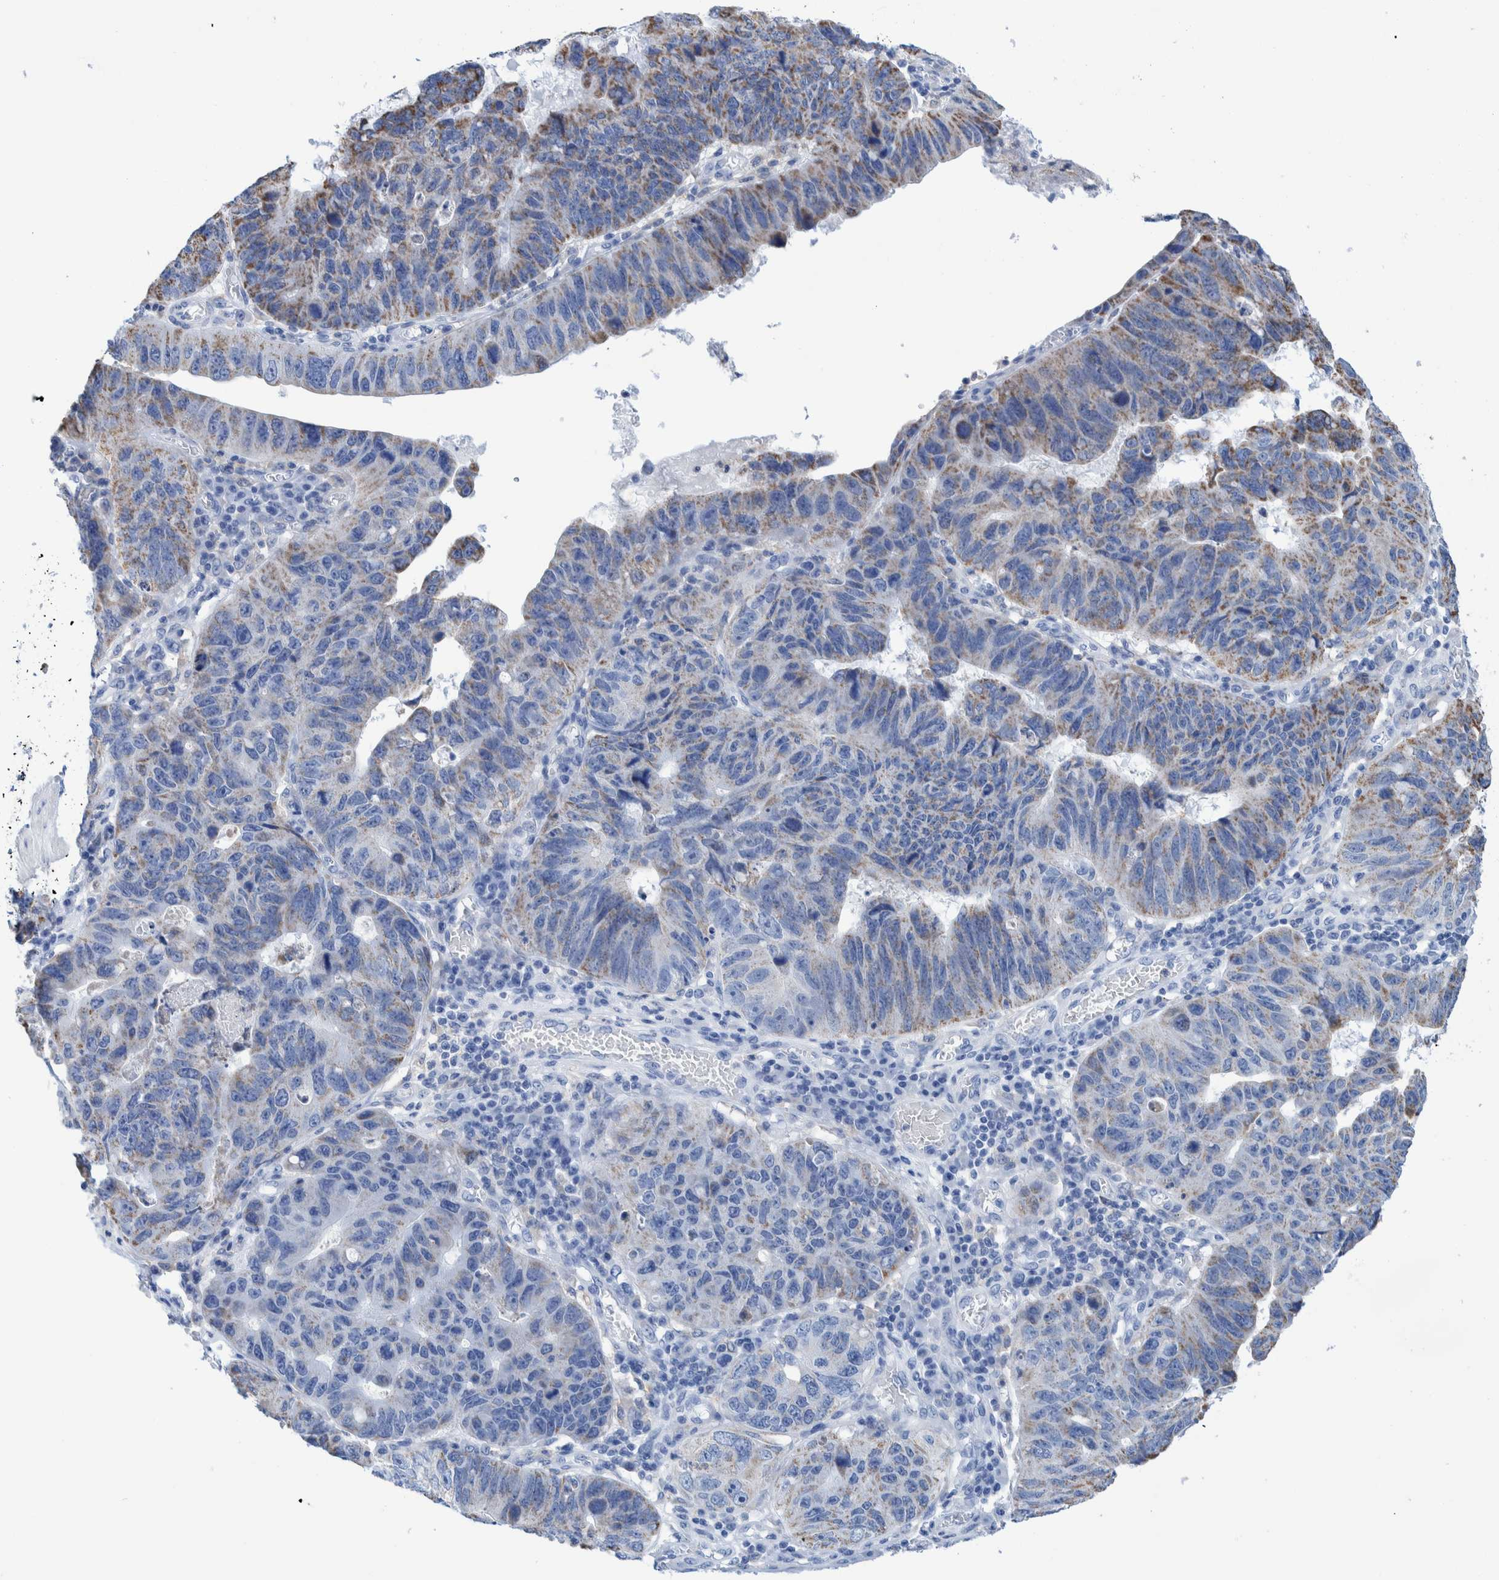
{"staining": {"intensity": "weak", "quantity": "25%-75%", "location": "cytoplasmic/membranous"}, "tissue": "stomach cancer", "cell_type": "Tumor cells", "image_type": "cancer", "snomed": [{"axis": "morphology", "description": "Adenocarcinoma, NOS"}, {"axis": "topography", "description": "Stomach"}], "caption": "A brown stain labels weak cytoplasmic/membranous expression of a protein in adenocarcinoma (stomach) tumor cells.", "gene": "KRT14", "patient": {"sex": "male", "age": 59}}